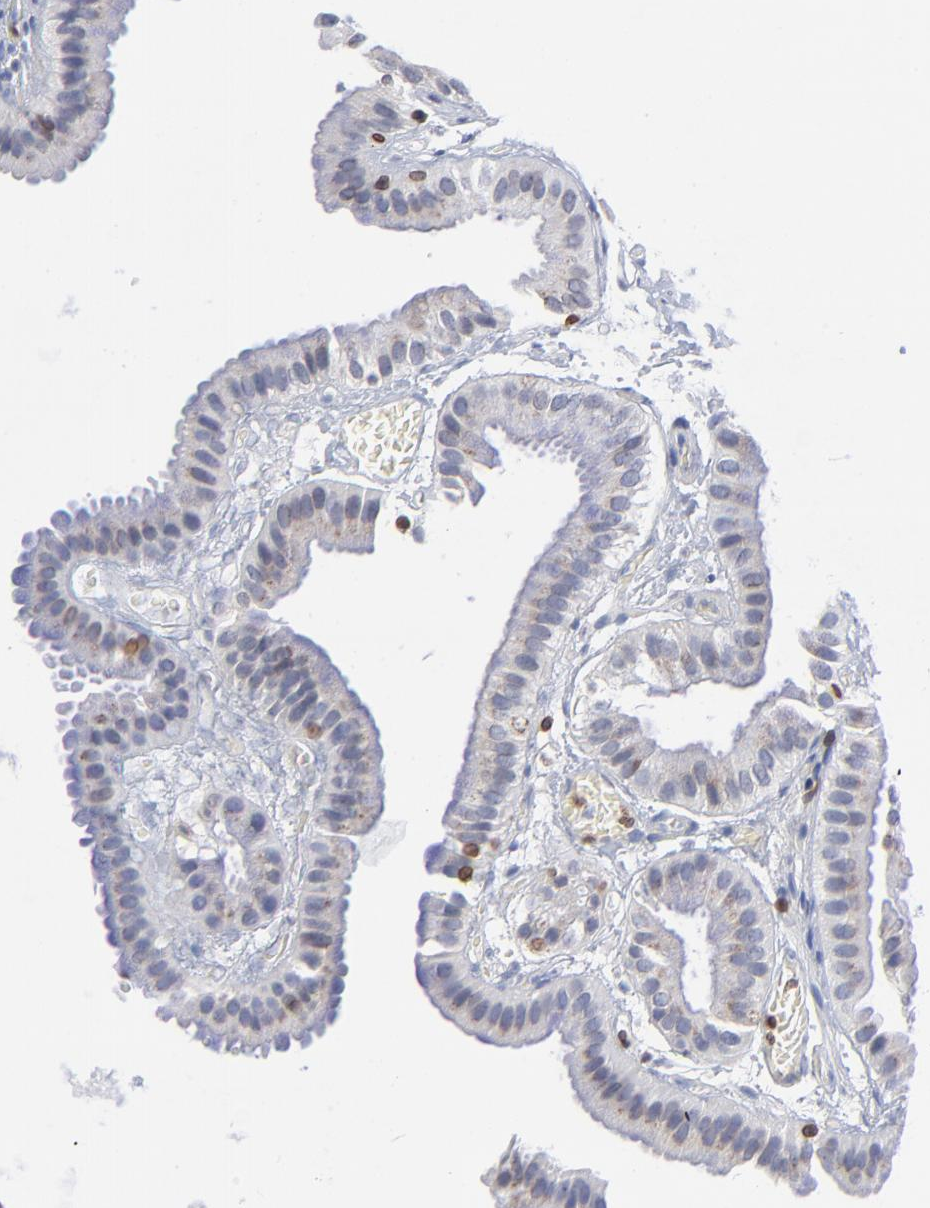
{"staining": {"intensity": "negative", "quantity": "none", "location": "none"}, "tissue": "gallbladder", "cell_type": "Glandular cells", "image_type": "normal", "snomed": [{"axis": "morphology", "description": "Normal tissue, NOS"}, {"axis": "topography", "description": "Gallbladder"}], "caption": "Immunohistochemistry histopathology image of unremarkable human gallbladder stained for a protein (brown), which exhibits no expression in glandular cells.", "gene": "THAP7", "patient": {"sex": "female", "age": 63}}